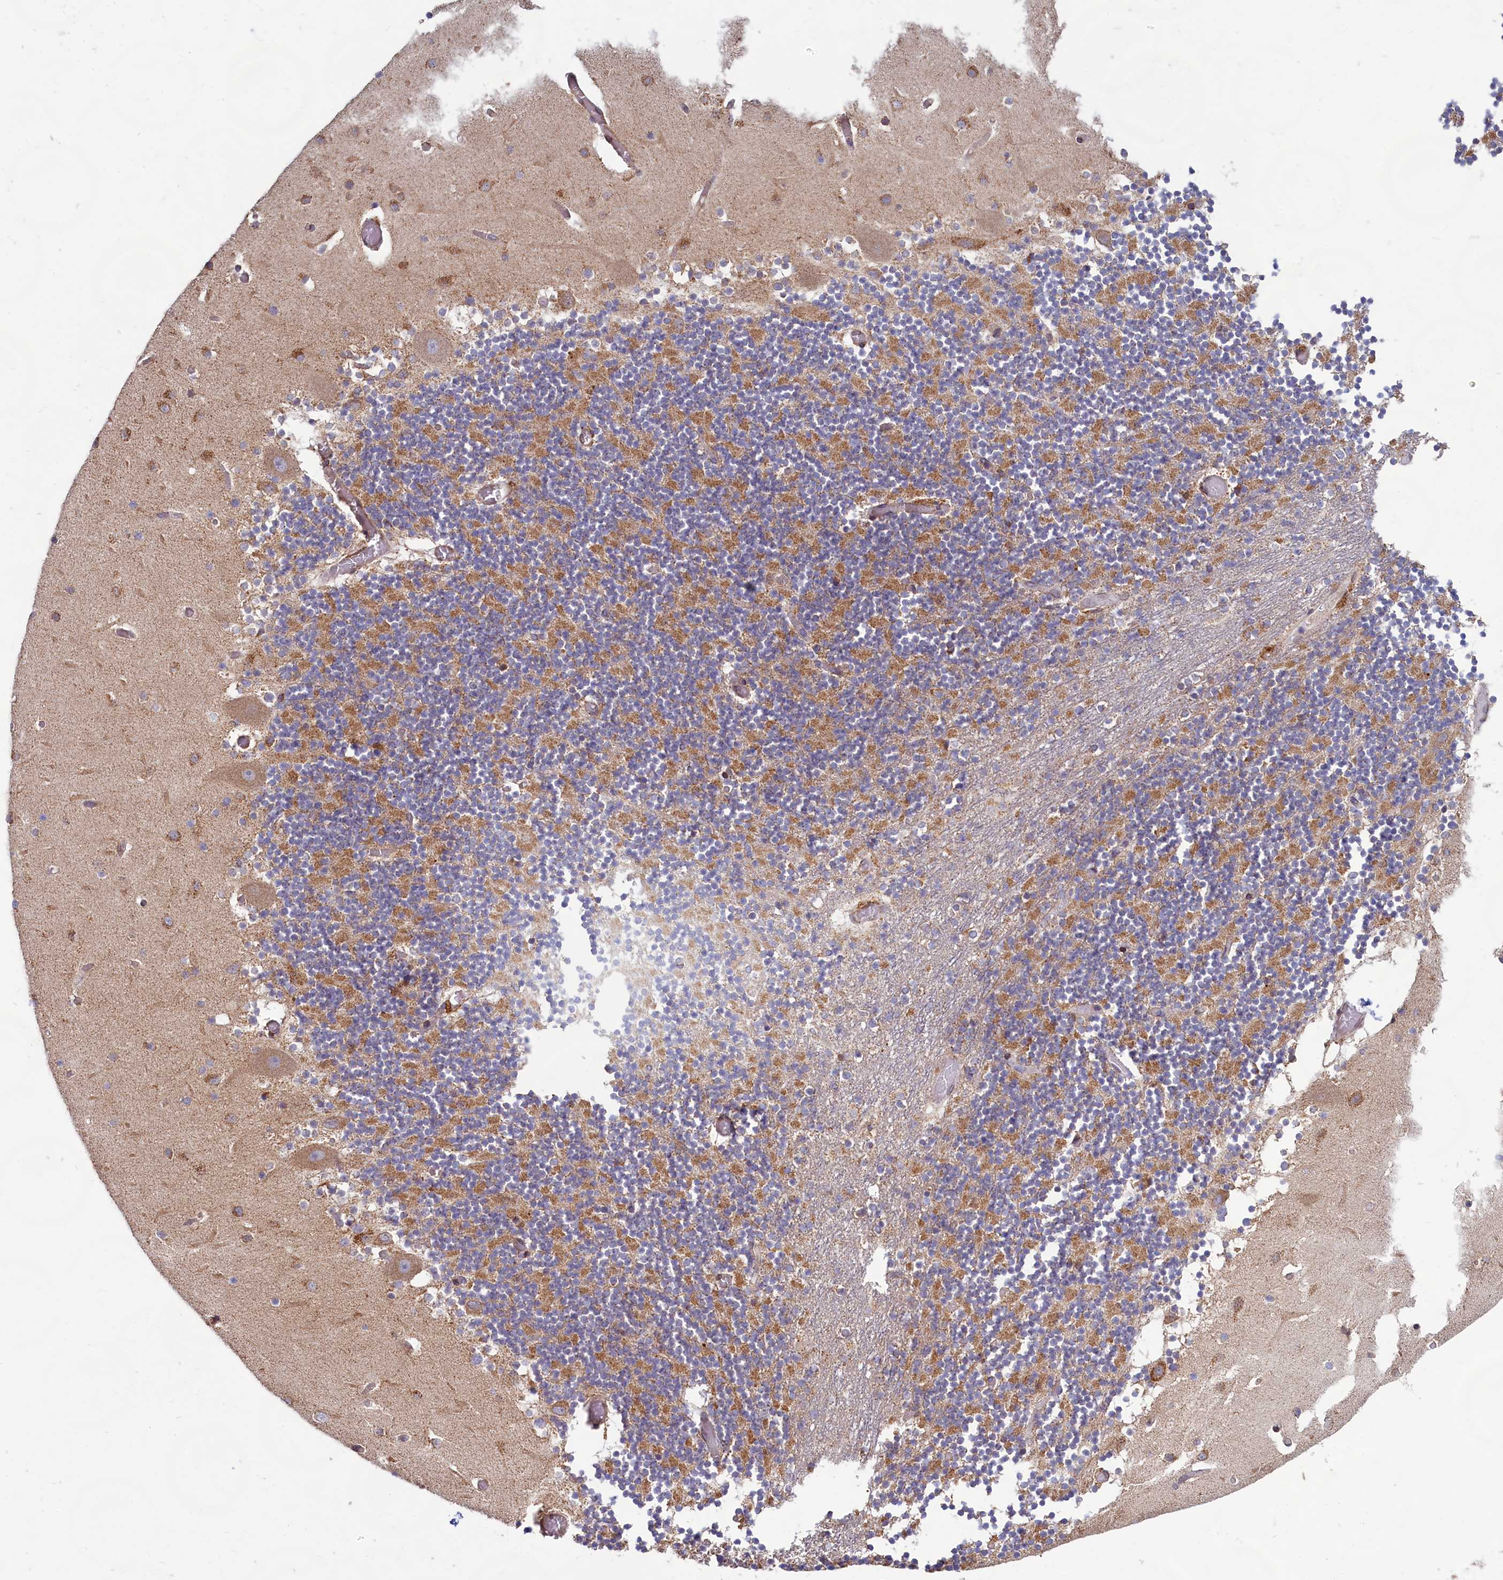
{"staining": {"intensity": "moderate", "quantity": "<25%", "location": "cytoplasmic/membranous"}, "tissue": "cerebellum", "cell_type": "Cells in granular layer", "image_type": "normal", "snomed": [{"axis": "morphology", "description": "Normal tissue, NOS"}, {"axis": "topography", "description": "Cerebellum"}], "caption": "Protein staining displays moderate cytoplasmic/membranous expression in about <25% of cells in granular layer in benign cerebellum. (Brightfield microscopy of DAB IHC at high magnification).", "gene": "TBC1D19", "patient": {"sex": "female", "age": 28}}